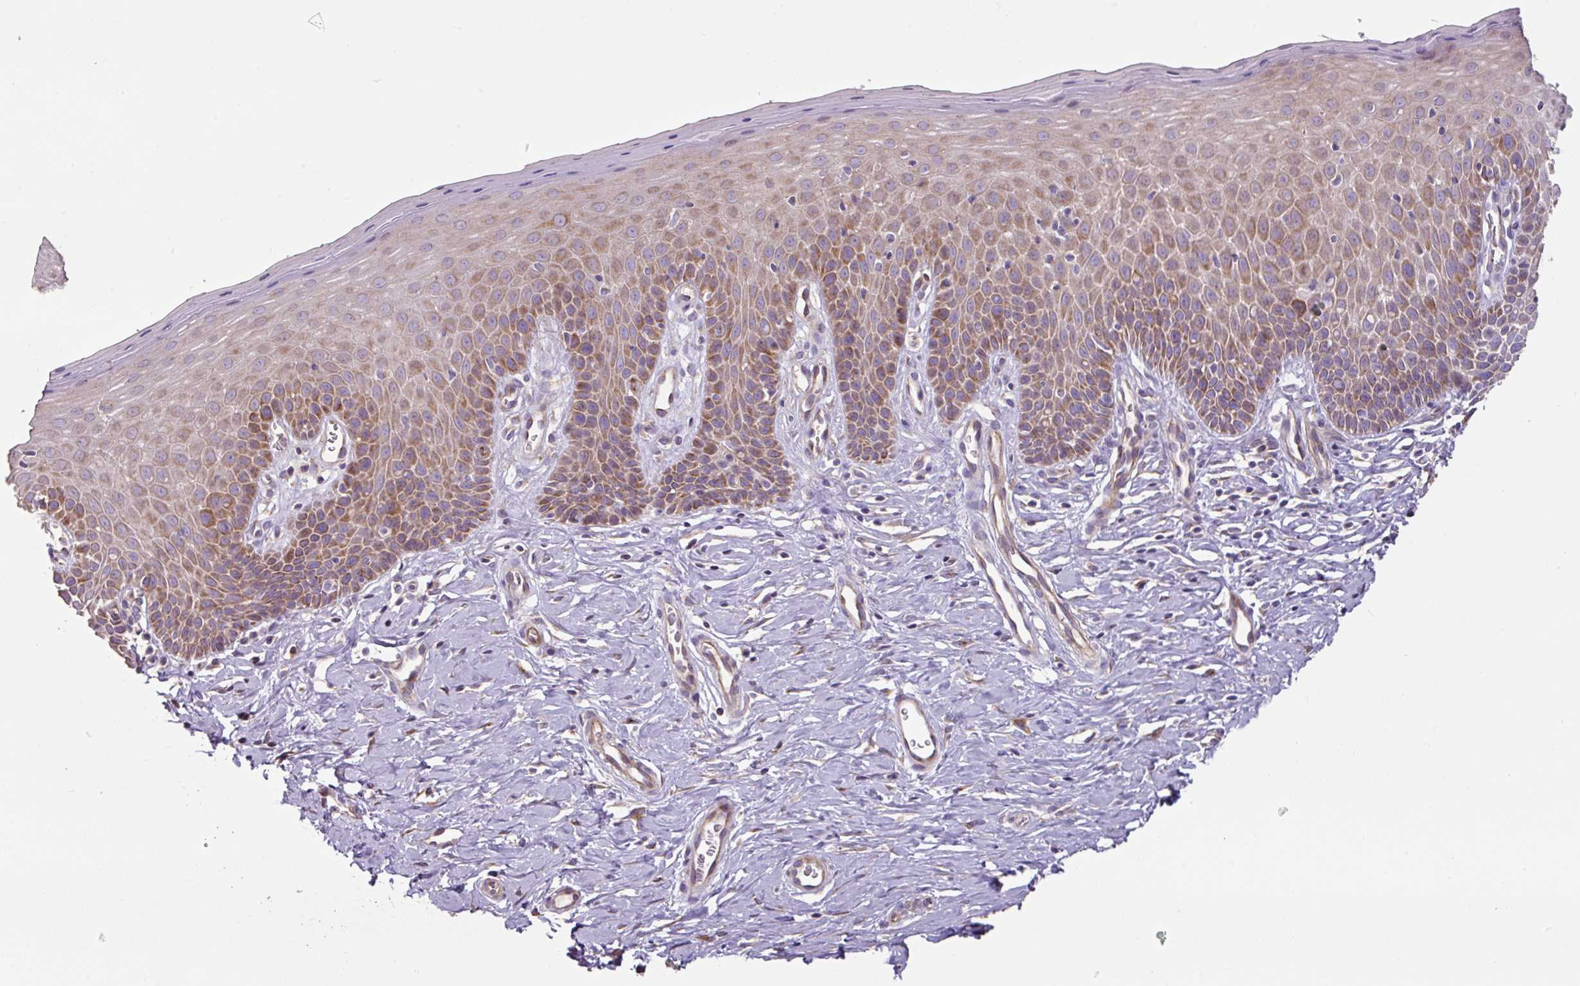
{"staining": {"intensity": "weak", "quantity": "<25%", "location": "cytoplasmic/membranous"}, "tissue": "cervix", "cell_type": "Glandular cells", "image_type": "normal", "snomed": [{"axis": "morphology", "description": "Normal tissue, NOS"}, {"axis": "topography", "description": "Cervix"}], "caption": "The image exhibits no staining of glandular cells in normal cervix.", "gene": "MRRF", "patient": {"sex": "female", "age": 36}}